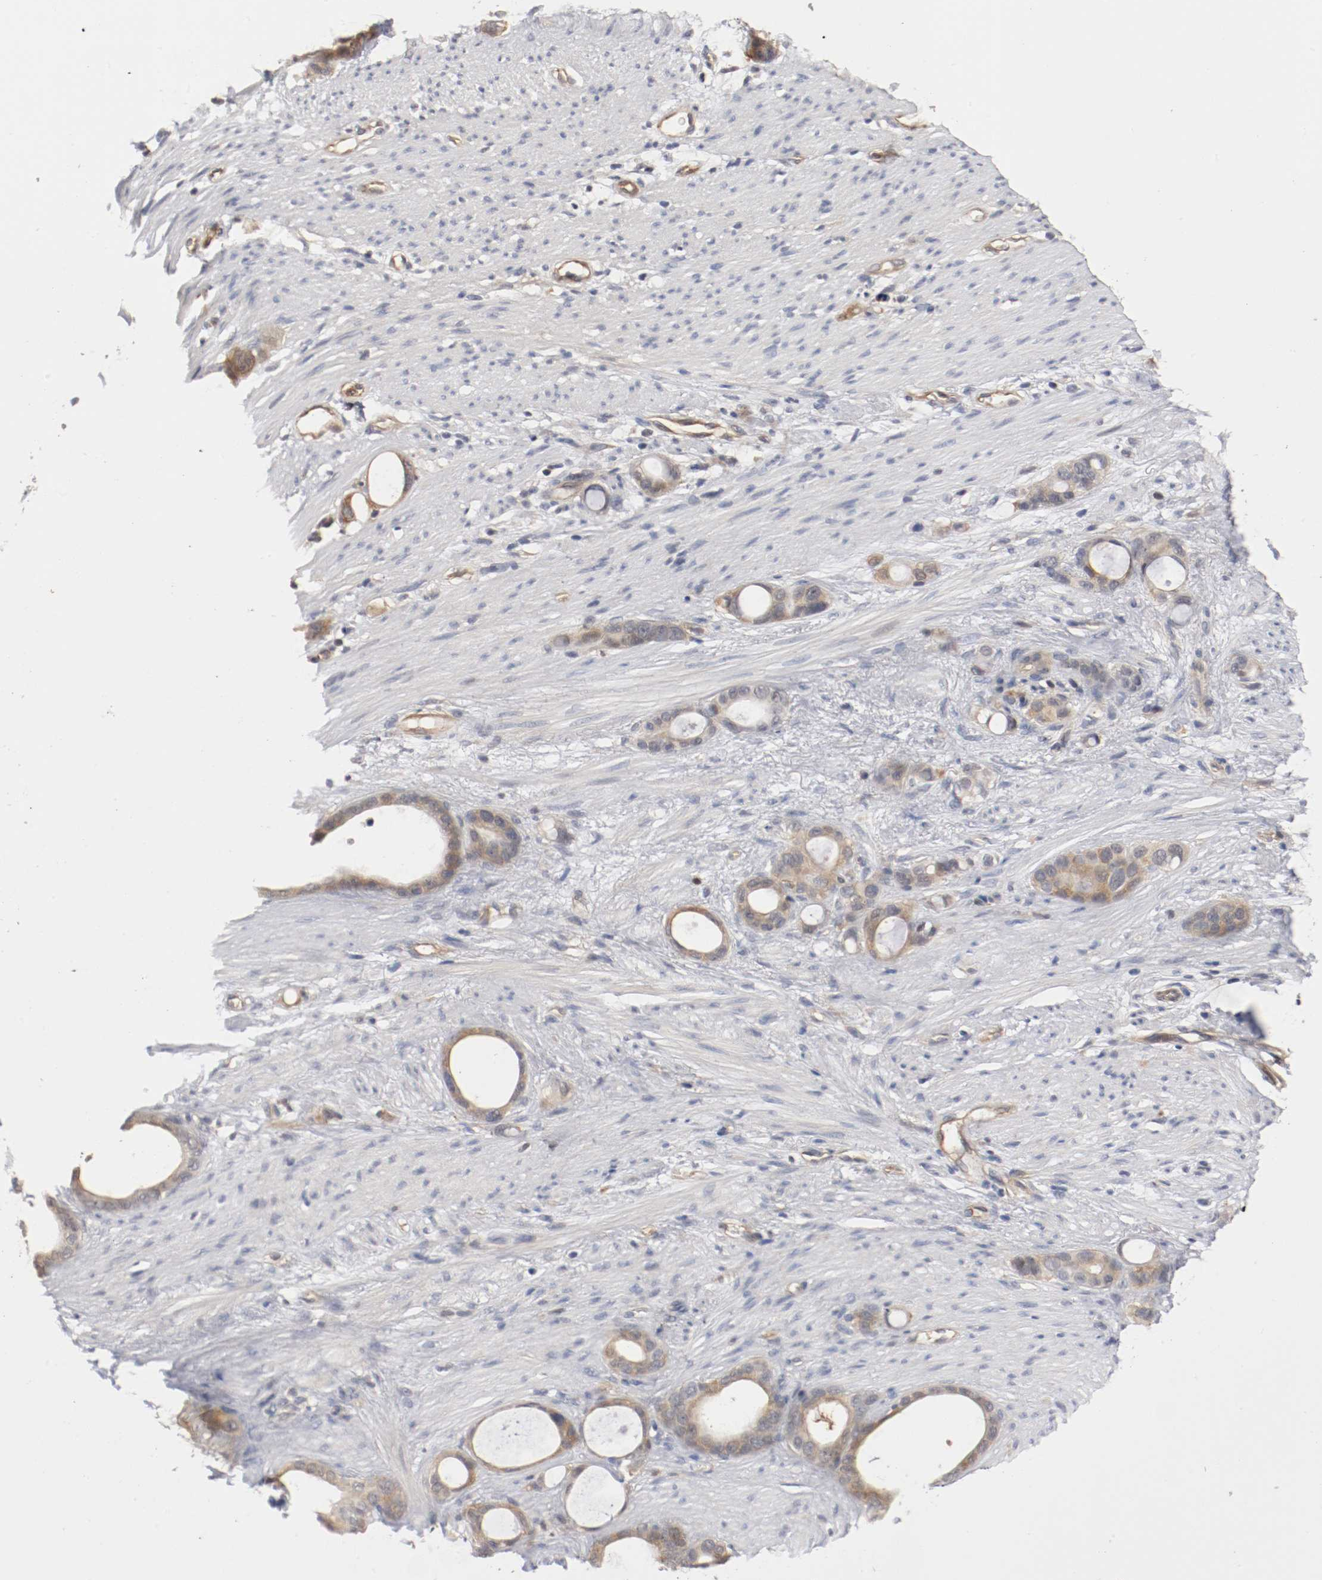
{"staining": {"intensity": "weak", "quantity": ">75%", "location": "cytoplasmic/membranous"}, "tissue": "stomach cancer", "cell_type": "Tumor cells", "image_type": "cancer", "snomed": [{"axis": "morphology", "description": "Adenocarcinoma, NOS"}, {"axis": "topography", "description": "Stomach"}], "caption": "Stomach cancer was stained to show a protein in brown. There is low levels of weak cytoplasmic/membranous positivity in about >75% of tumor cells.", "gene": "RBM23", "patient": {"sex": "female", "age": 75}}